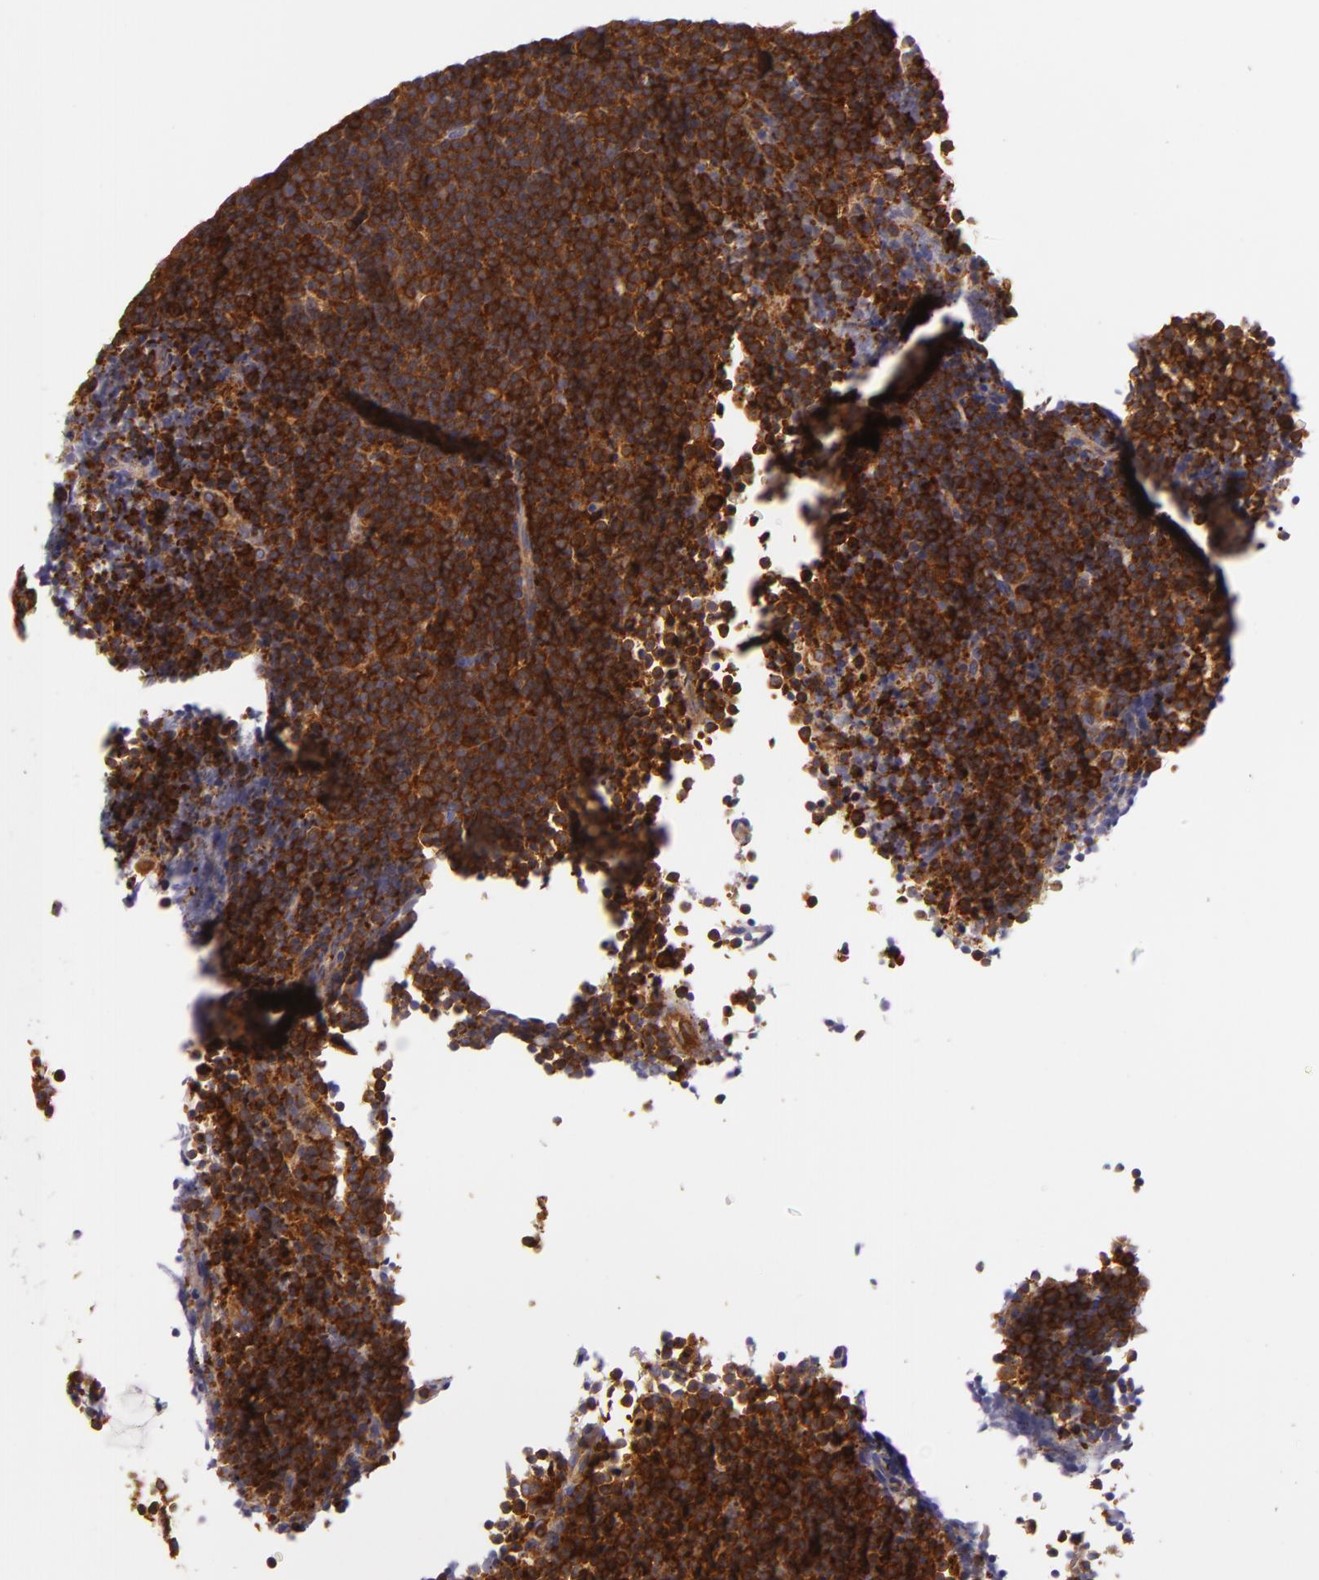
{"staining": {"intensity": "strong", "quantity": ">75%", "location": "cytoplasmic/membranous"}, "tissue": "lymphoma", "cell_type": "Tumor cells", "image_type": "cancer", "snomed": [{"axis": "morphology", "description": "Malignant lymphoma, non-Hodgkin's type, Low grade"}, {"axis": "topography", "description": "Lymph node"}], "caption": "Tumor cells display high levels of strong cytoplasmic/membranous expression in approximately >75% of cells in low-grade malignant lymphoma, non-Hodgkin's type.", "gene": "TLN1", "patient": {"sex": "female", "age": 69}}